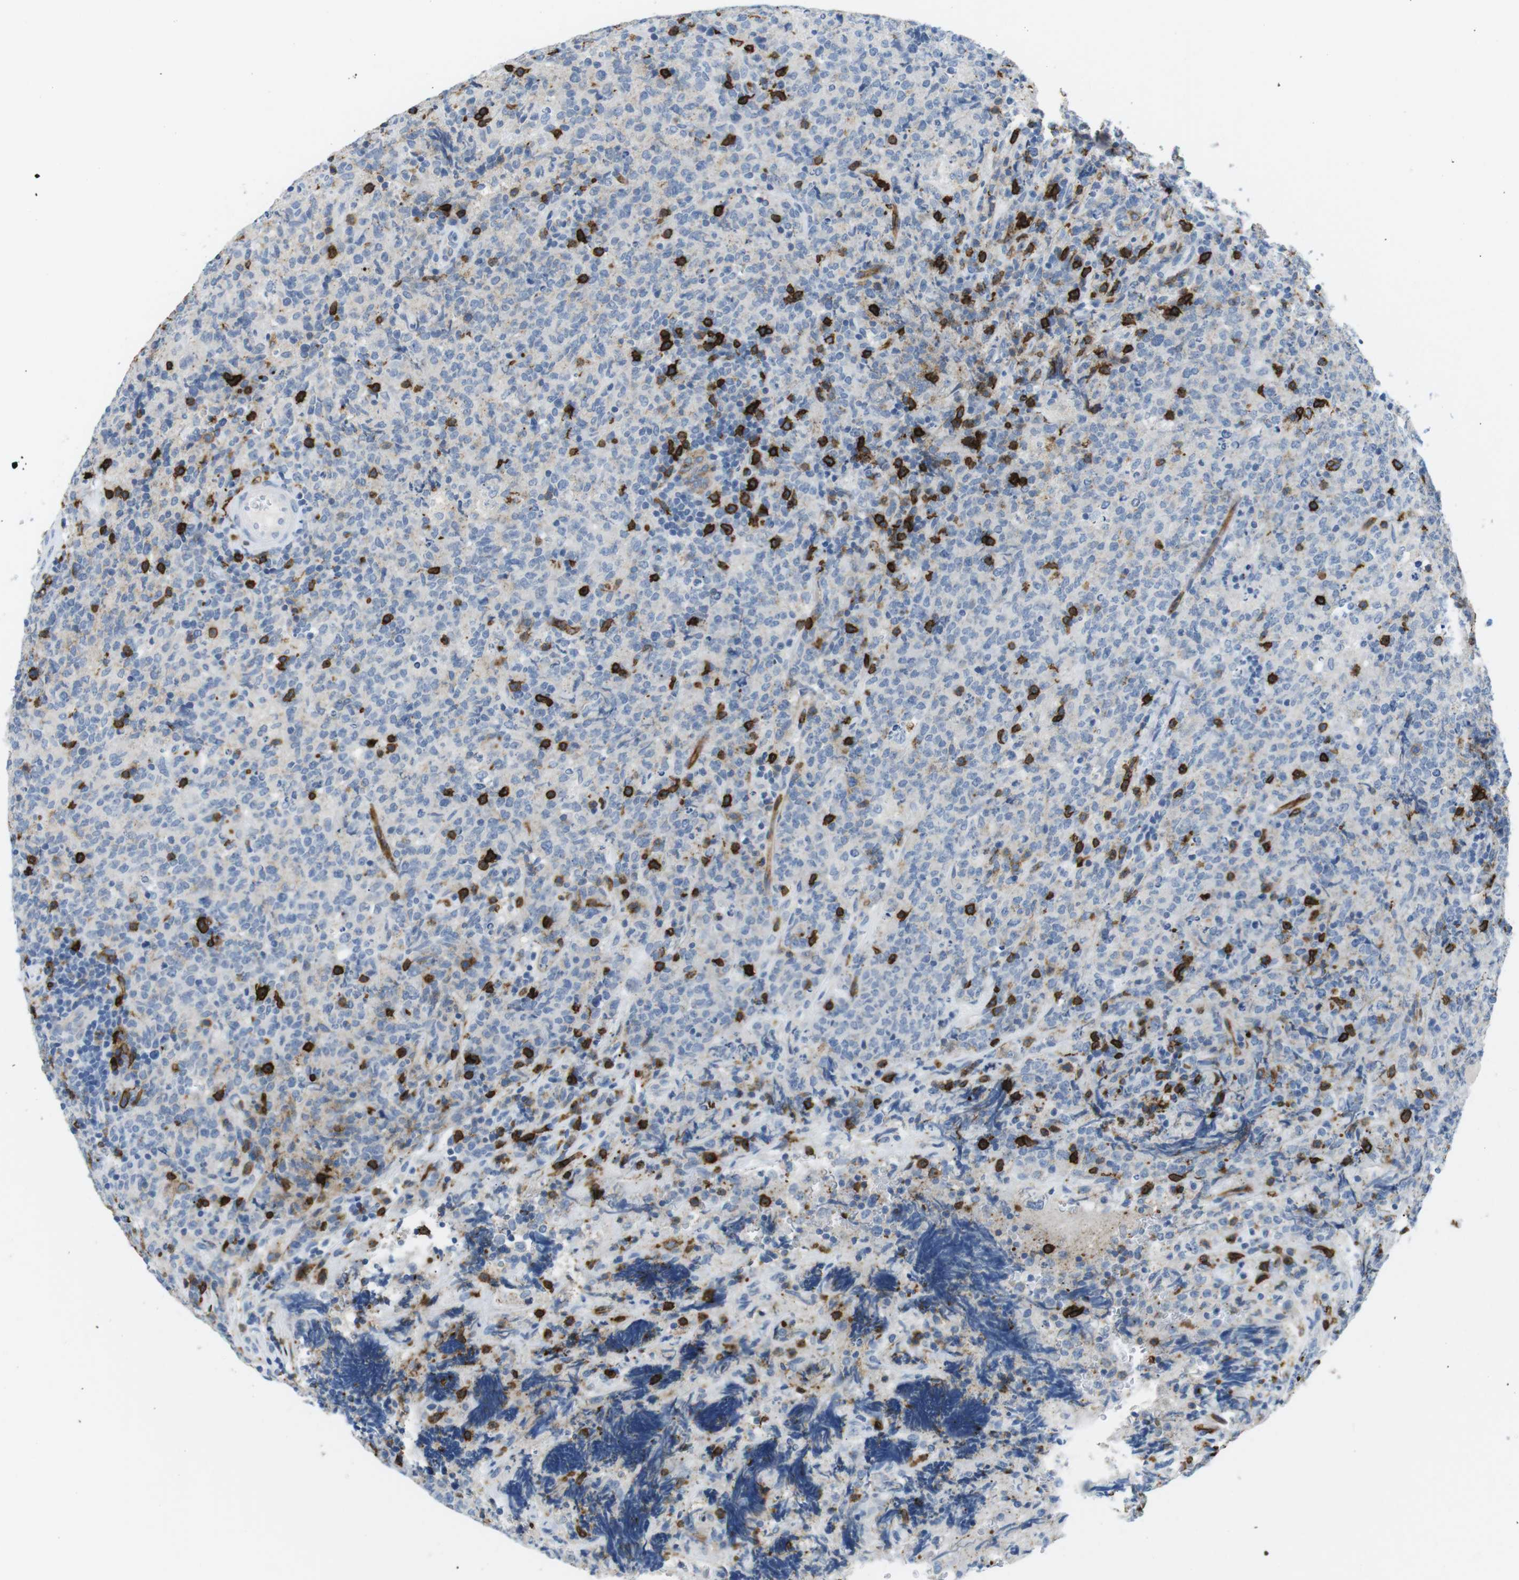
{"staining": {"intensity": "strong", "quantity": "<25%", "location": "cytoplasmic/membranous"}, "tissue": "lymphoma", "cell_type": "Tumor cells", "image_type": "cancer", "snomed": [{"axis": "morphology", "description": "Malignant lymphoma, non-Hodgkin's type, High grade"}, {"axis": "topography", "description": "Tonsil"}], "caption": "There is medium levels of strong cytoplasmic/membranous staining in tumor cells of lymphoma, as demonstrated by immunohistochemical staining (brown color).", "gene": "TNFRSF4", "patient": {"sex": "female", "age": 36}}